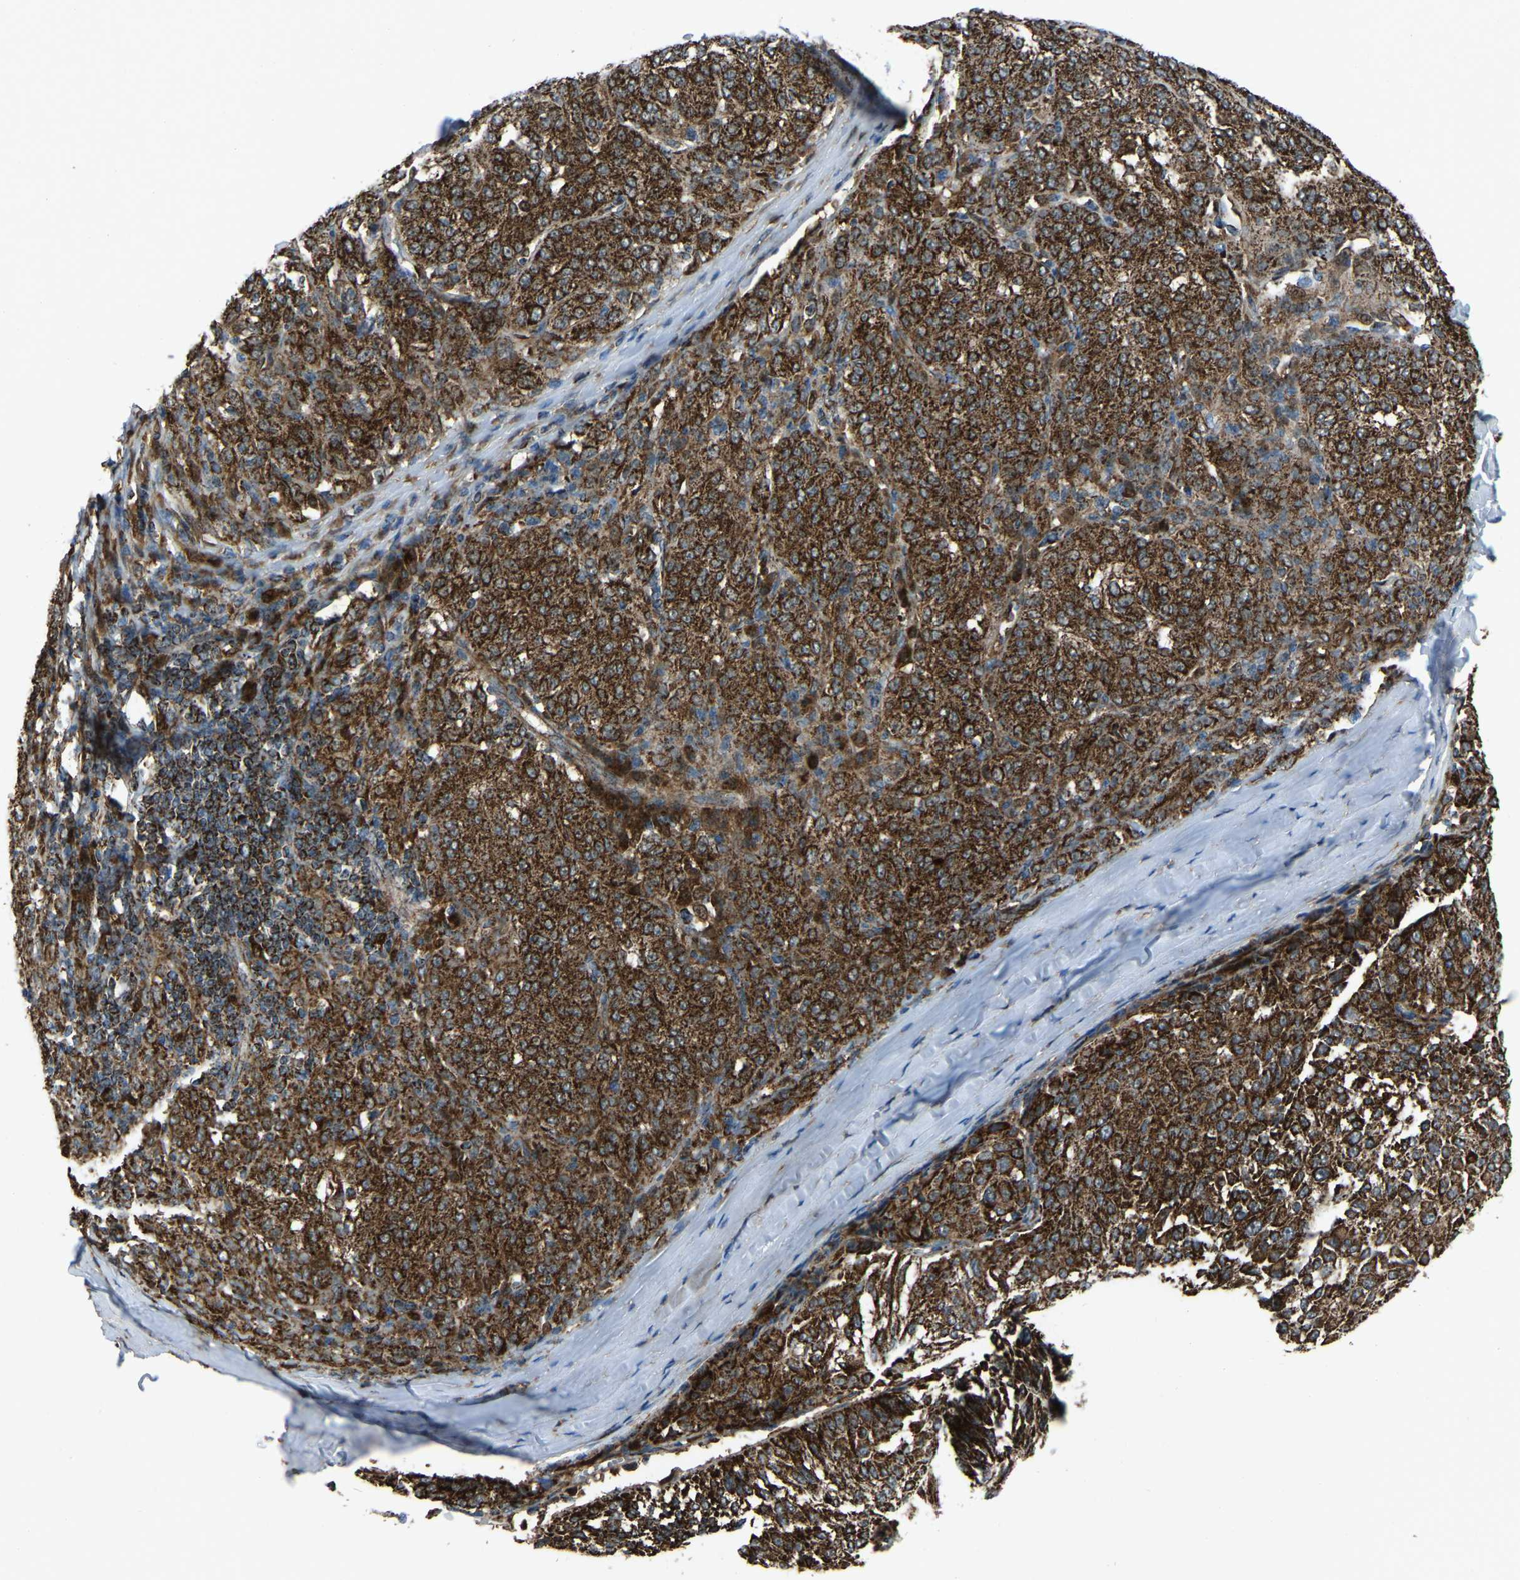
{"staining": {"intensity": "strong", "quantity": ">75%", "location": "cytoplasmic/membranous"}, "tissue": "melanoma", "cell_type": "Tumor cells", "image_type": "cancer", "snomed": [{"axis": "morphology", "description": "Malignant melanoma, NOS"}, {"axis": "topography", "description": "Skin"}], "caption": "Tumor cells exhibit strong cytoplasmic/membranous positivity in about >75% of cells in malignant melanoma.", "gene": "AKR1A1", "patient": {"sex": "female", "age": 72}}